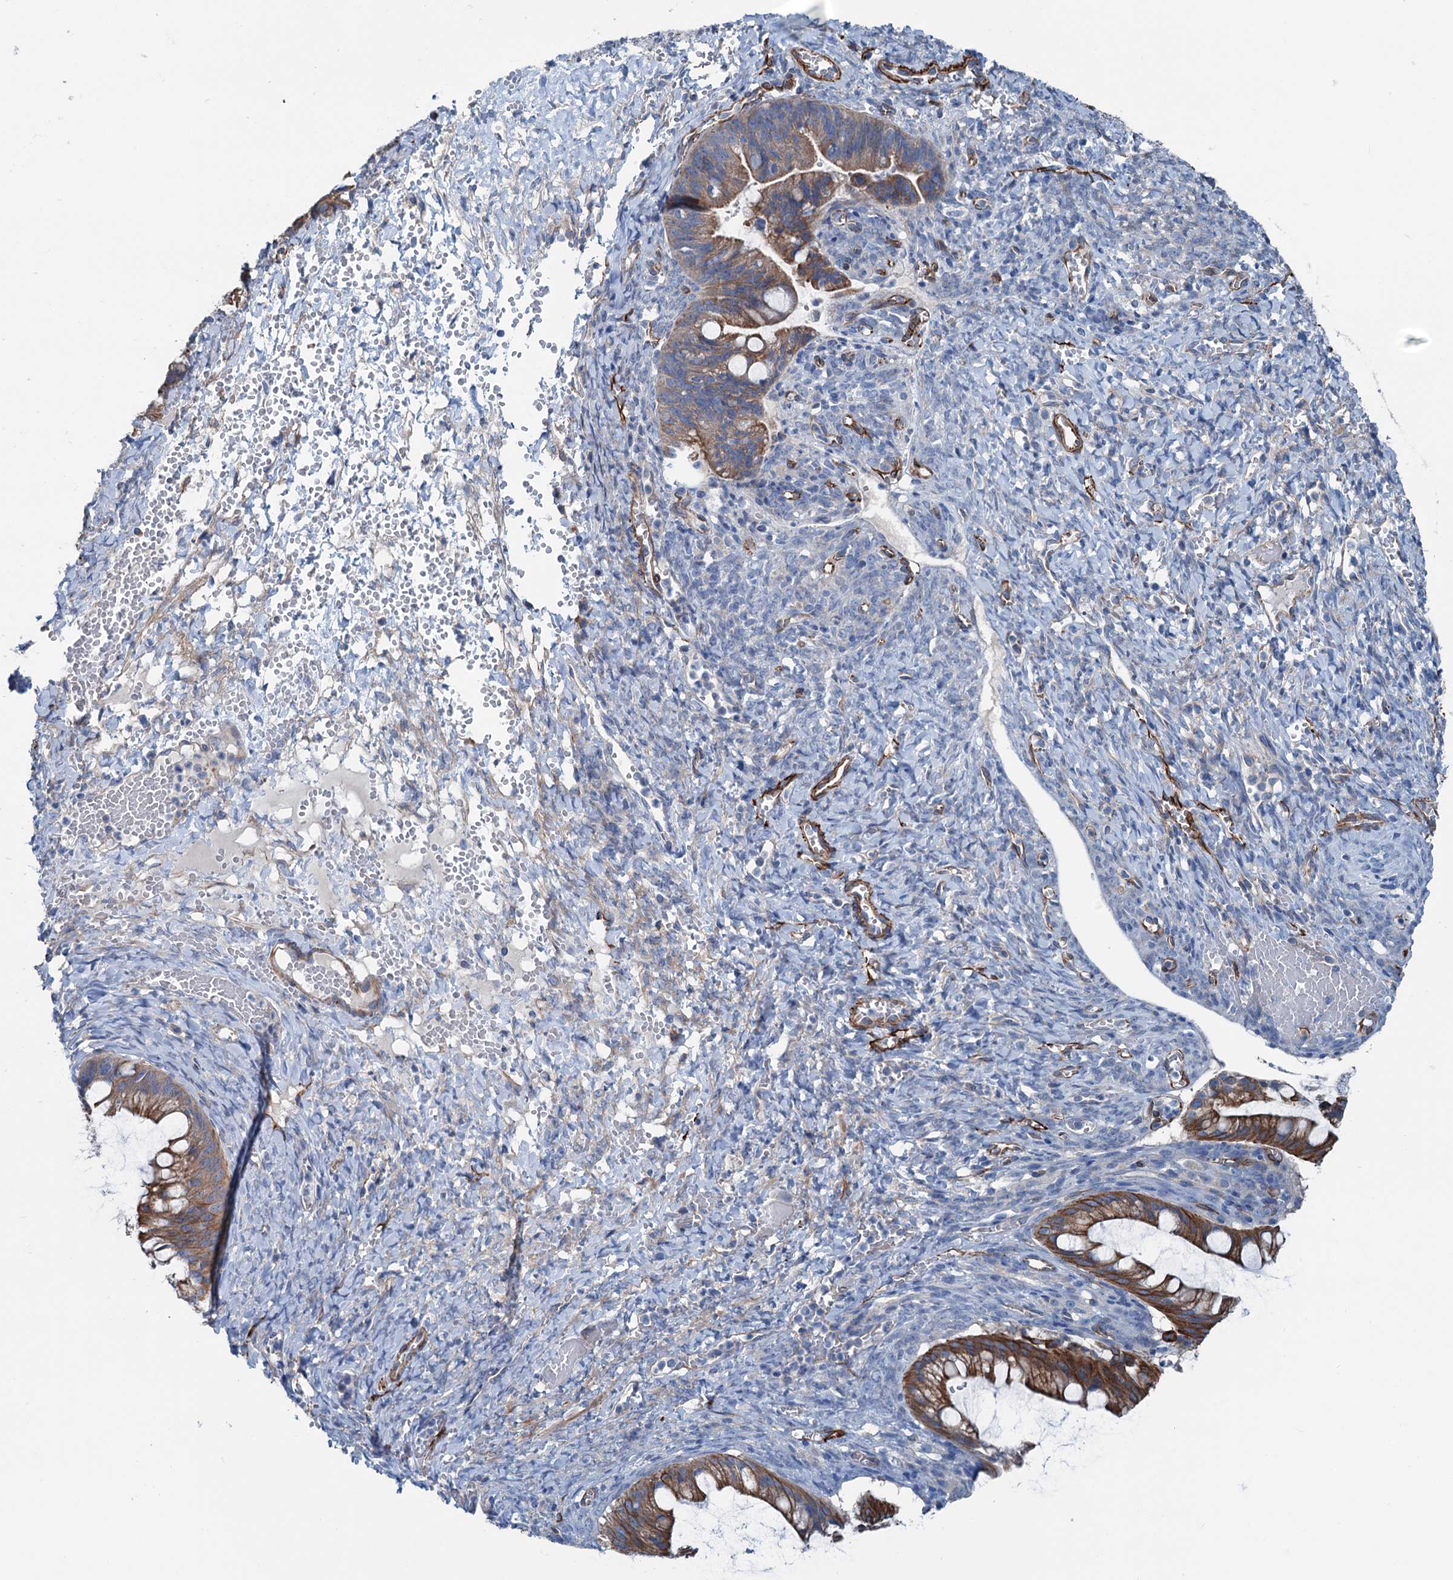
{"staining": {"intensity": "moderate", "quantity": ">75%", "location": "cytoplasmic/membranous"}, "tissue": "ovarian cancer", "cell_type": "Tumor cells", "image_type": "cancer", "snomed": [{"axis": "morphology", "description": "Cystadenocarcinoma, mucinous, NOS"}, {"axis": "topography", "description": "Ovary"}], "caption": "Mucinous cystadenocarcinoma (ovarian) tissue shows moderate cytoplasmic/membranous expression in about >75% of tumor cells, visualized by immunohistochemistry.", "gene": "CALCOCO1", "patient": {"sex": "female", "age": 73}}